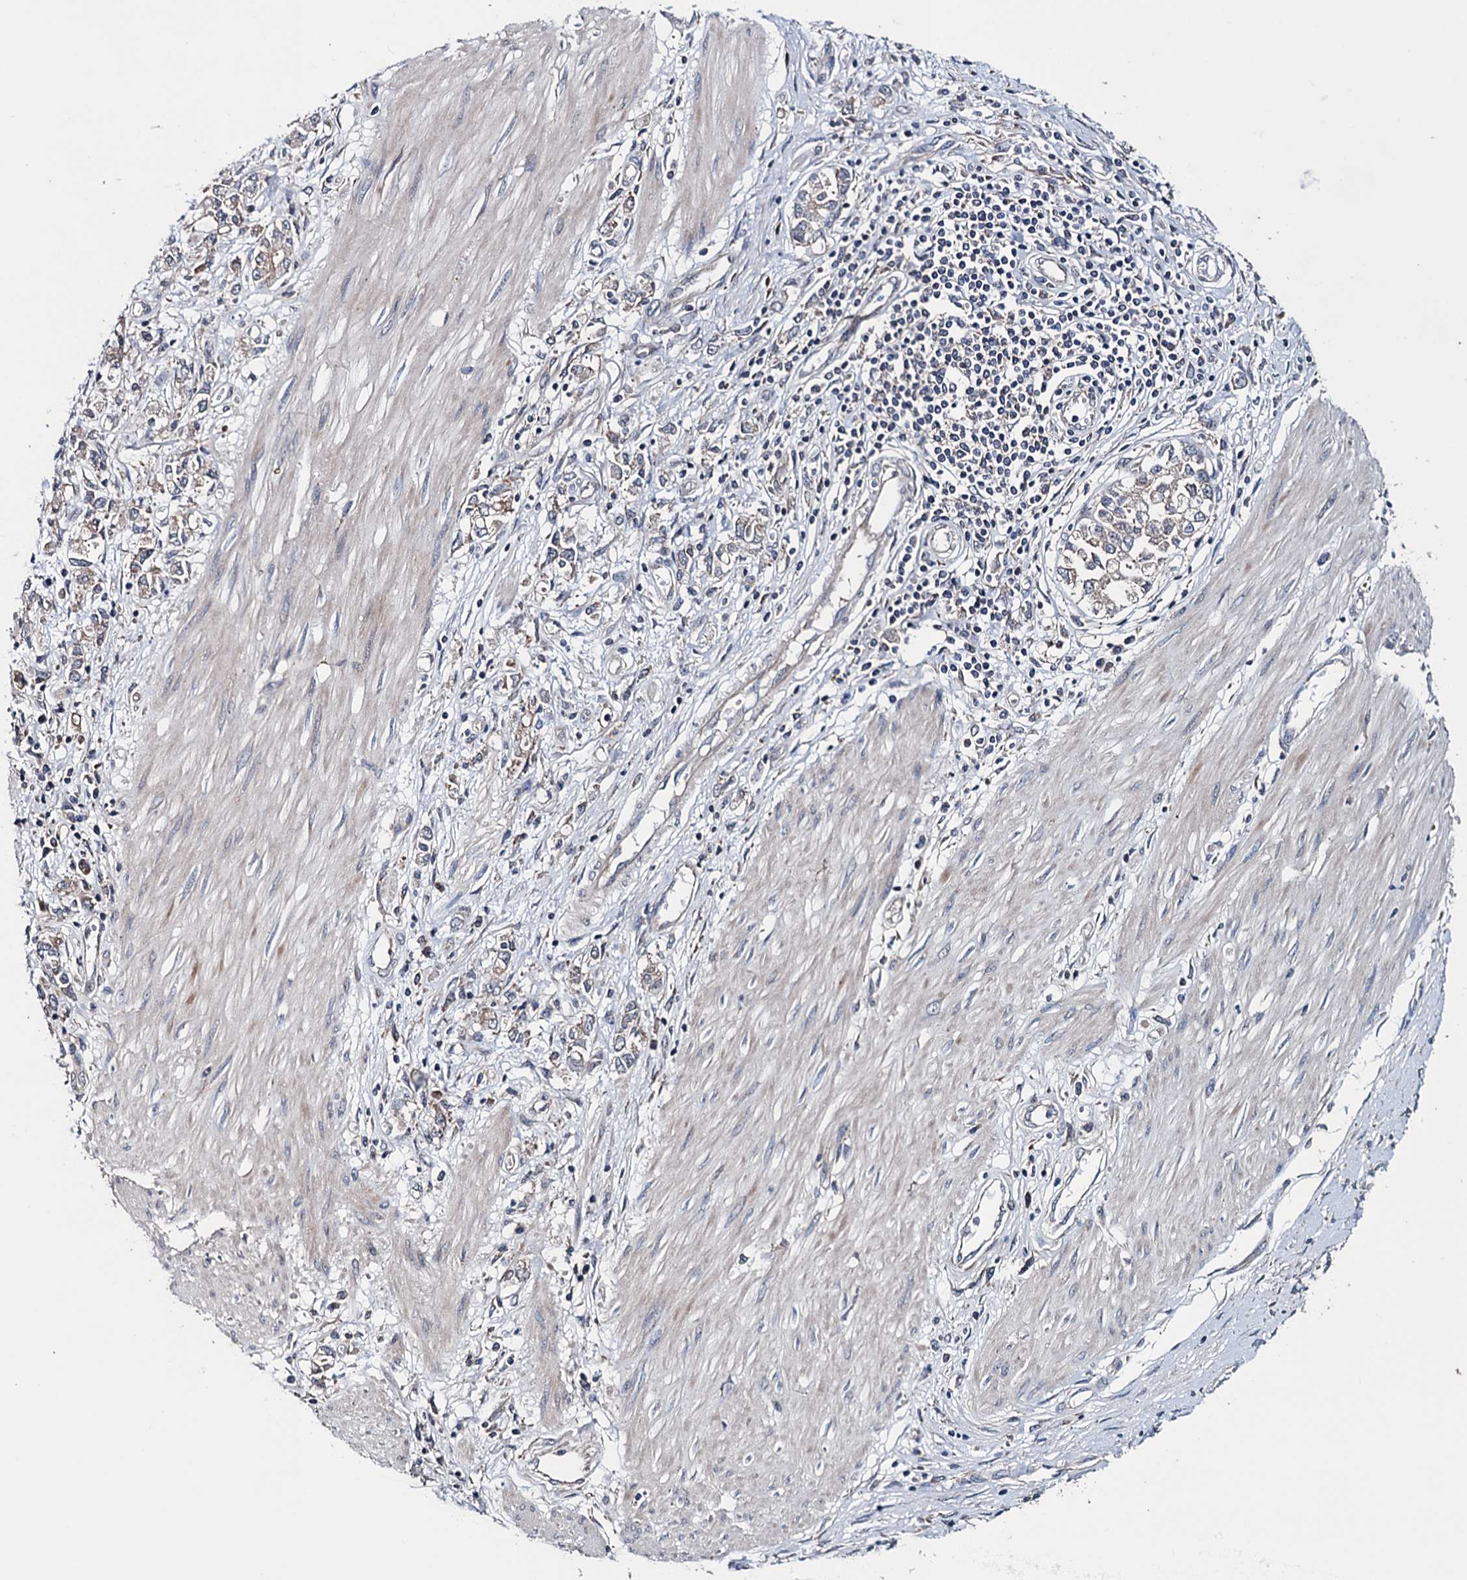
{"staining": {"intensity": "weak", "quantity": "<25%", "location": "cytoplasmic/membranous"}, "tissue": "stomach cancer", "cell_type": "Tumor cells", "image_type": "cancer", "snomed": [{"axis": "morphology", "description": "Adenocarcinoma, NOS"}, {"axis": "topography", "description": "Stomach"}], "caption": "DAB immunohistochemical staining of human stomach adenocarcinoma demonstrates no significant positivity in tumor cells. The staining is performed using DAB brown chromogen with nuclei counter-stained in using hematoxylin.", "gene": "BLTP3B", "patient": {"sex": "female", "age": 76}}